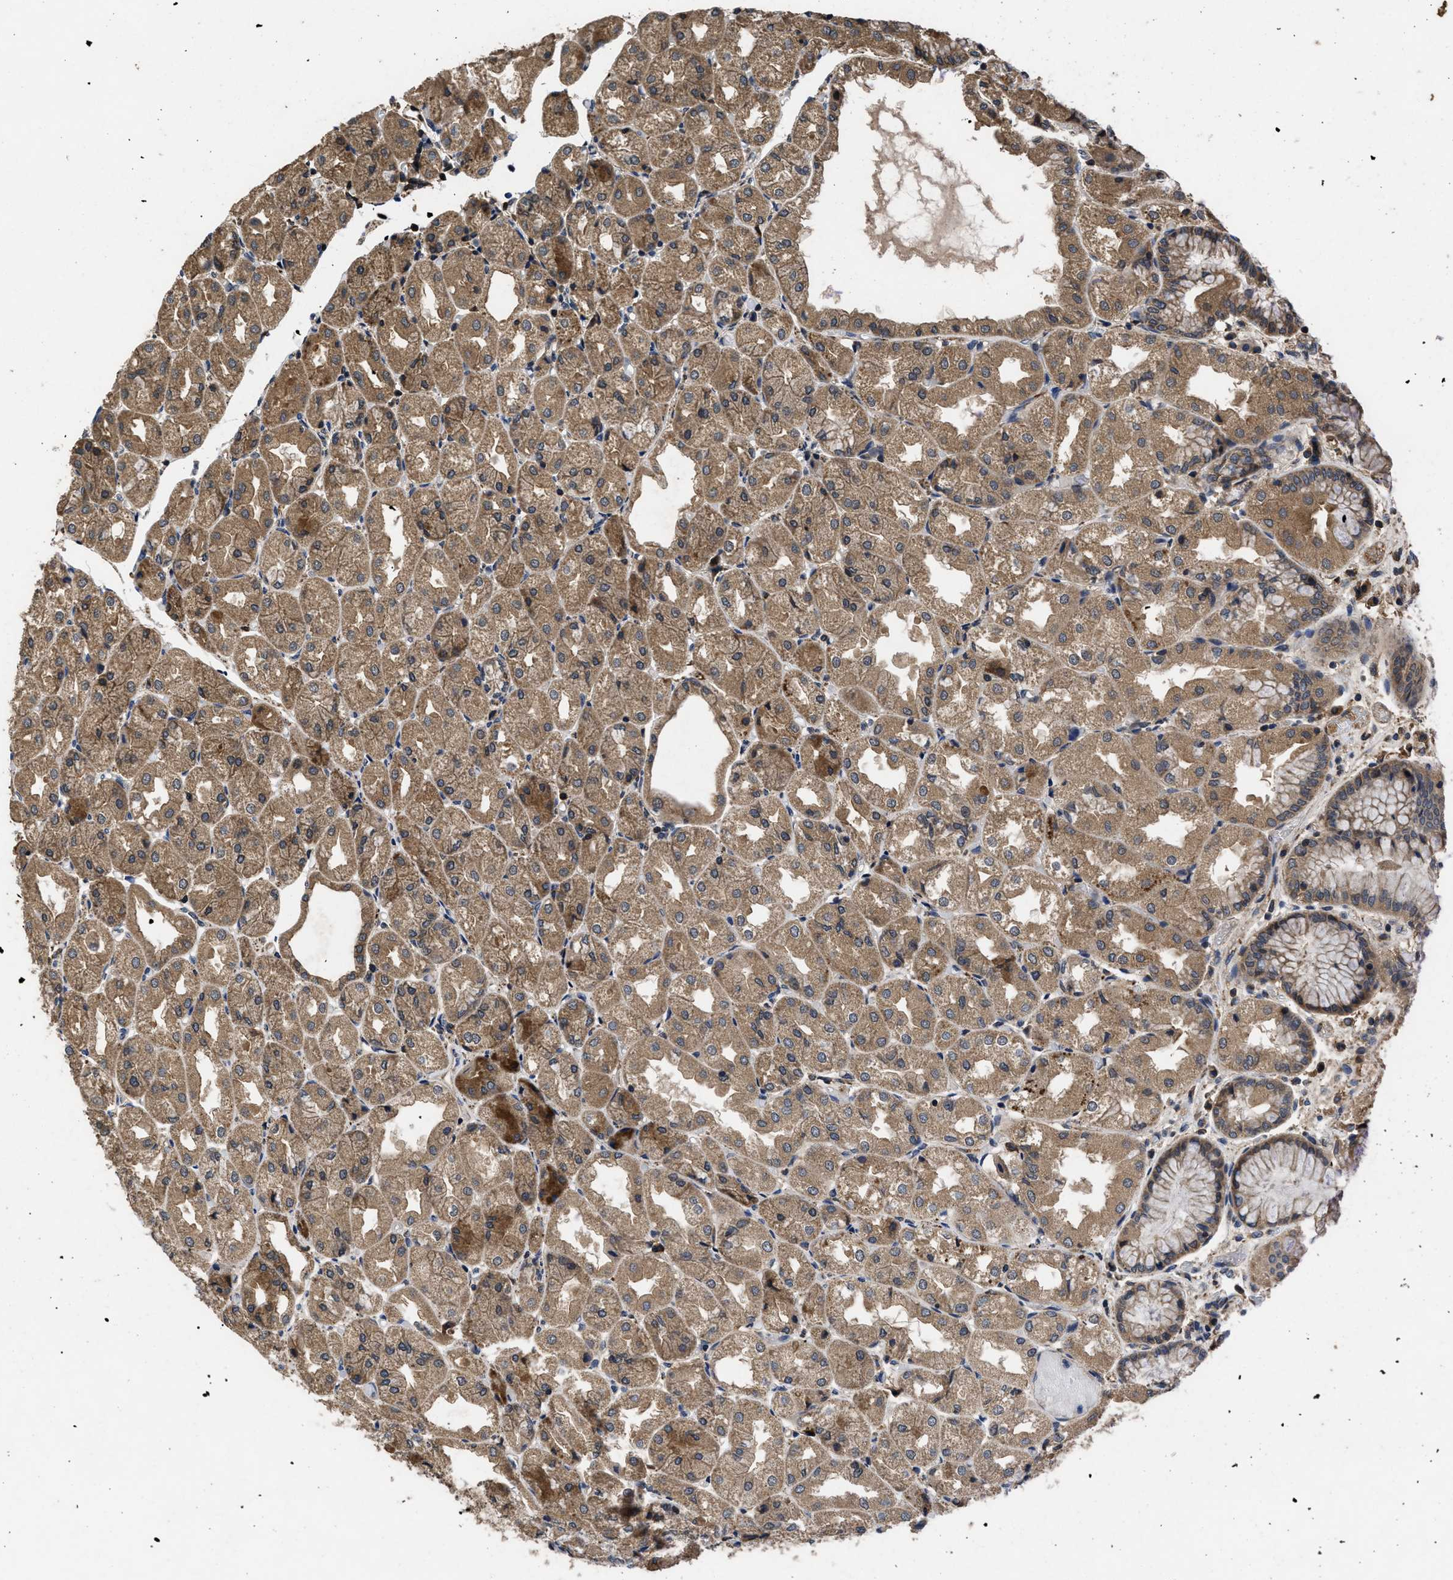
{"staining": {"intensity": "moderate", "quantity": ">75%", "location": "cytoplasmic/membranous"}, "tissue": "stomach", "cell_type": "Glandular cells", "image_type": "normal", "snomed": [{"axis": "morphology", "description": "Normal tissue, NOS"}, {"axis": "topography", "description": "Stomach, upper"}], "caption": "IHC (DAB (3,3'-diaminobenzidine)) staining of unremarkable stomach demonstrates moderate cytoplasmic/membranous protein expression in about >75% of glandular cells.", "gene": "LRRC3", "patient": {"sex": "male", "age": 72}}